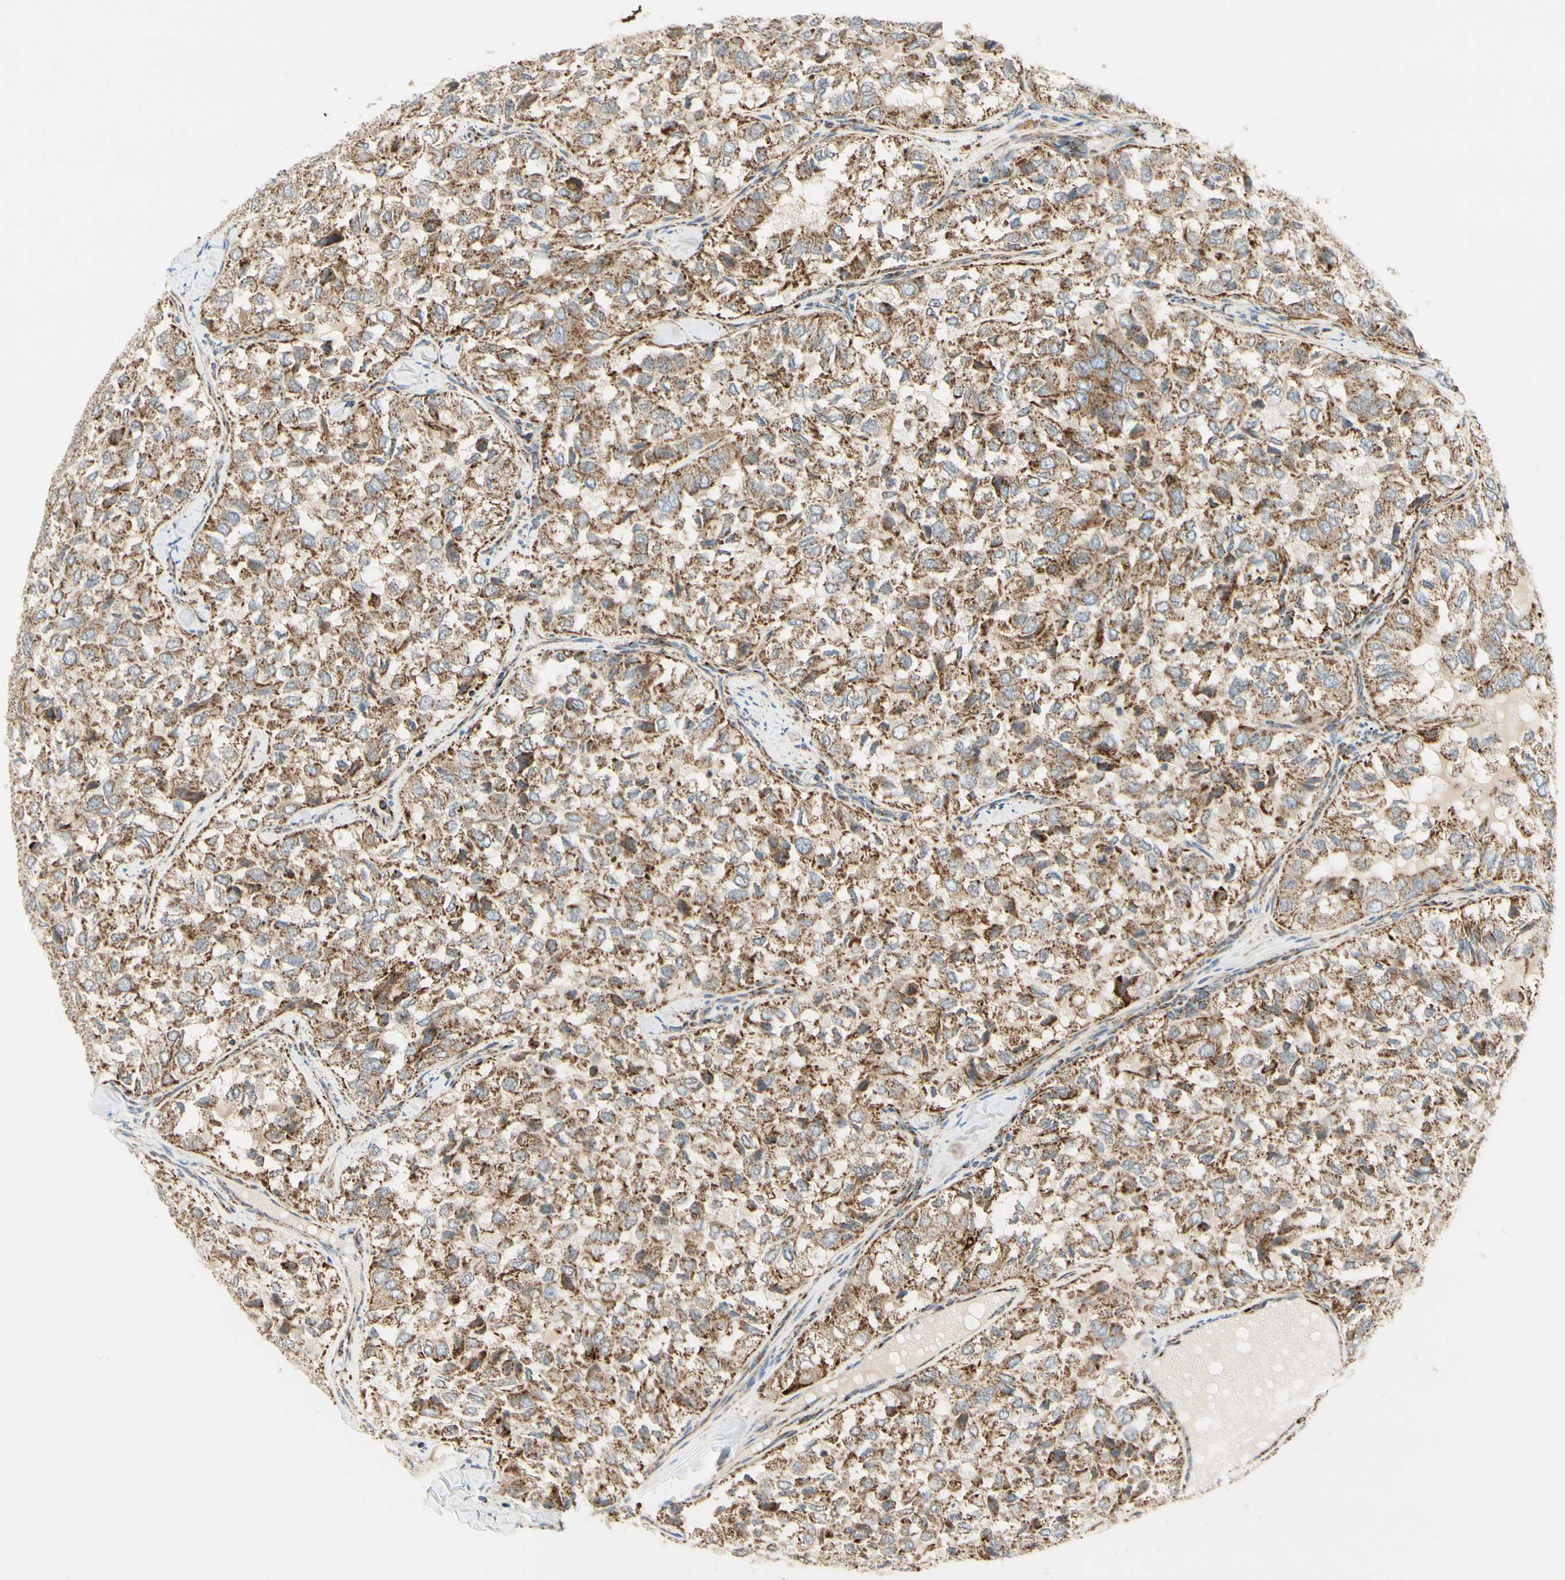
{"staining": {"intensity": "strong", "quantity": ">75%", "location": "cytoplasmic/membranous"}, "tissue": "thyroid cancer", "cell_type": "Tumor cells", "image_type": "cancer", "snomed": [{"axis": "morphology", "description": "Follicular adenoma carcinoma, NOS"}, {"axis": "topography", "description": "Thyroid gland"}], "caption": "Immunohistochemical staining of thyroid cancer shows strong cytoplasmic/membranous protein positivity in about >75% of tumor cells. The staining was performed using DAB, with brown indicating positive protein expression. Nuclei are stained blue with hematoxylin.", "gene": "TBC1D10A", "patient": {"sex": "male", "age": 75}}